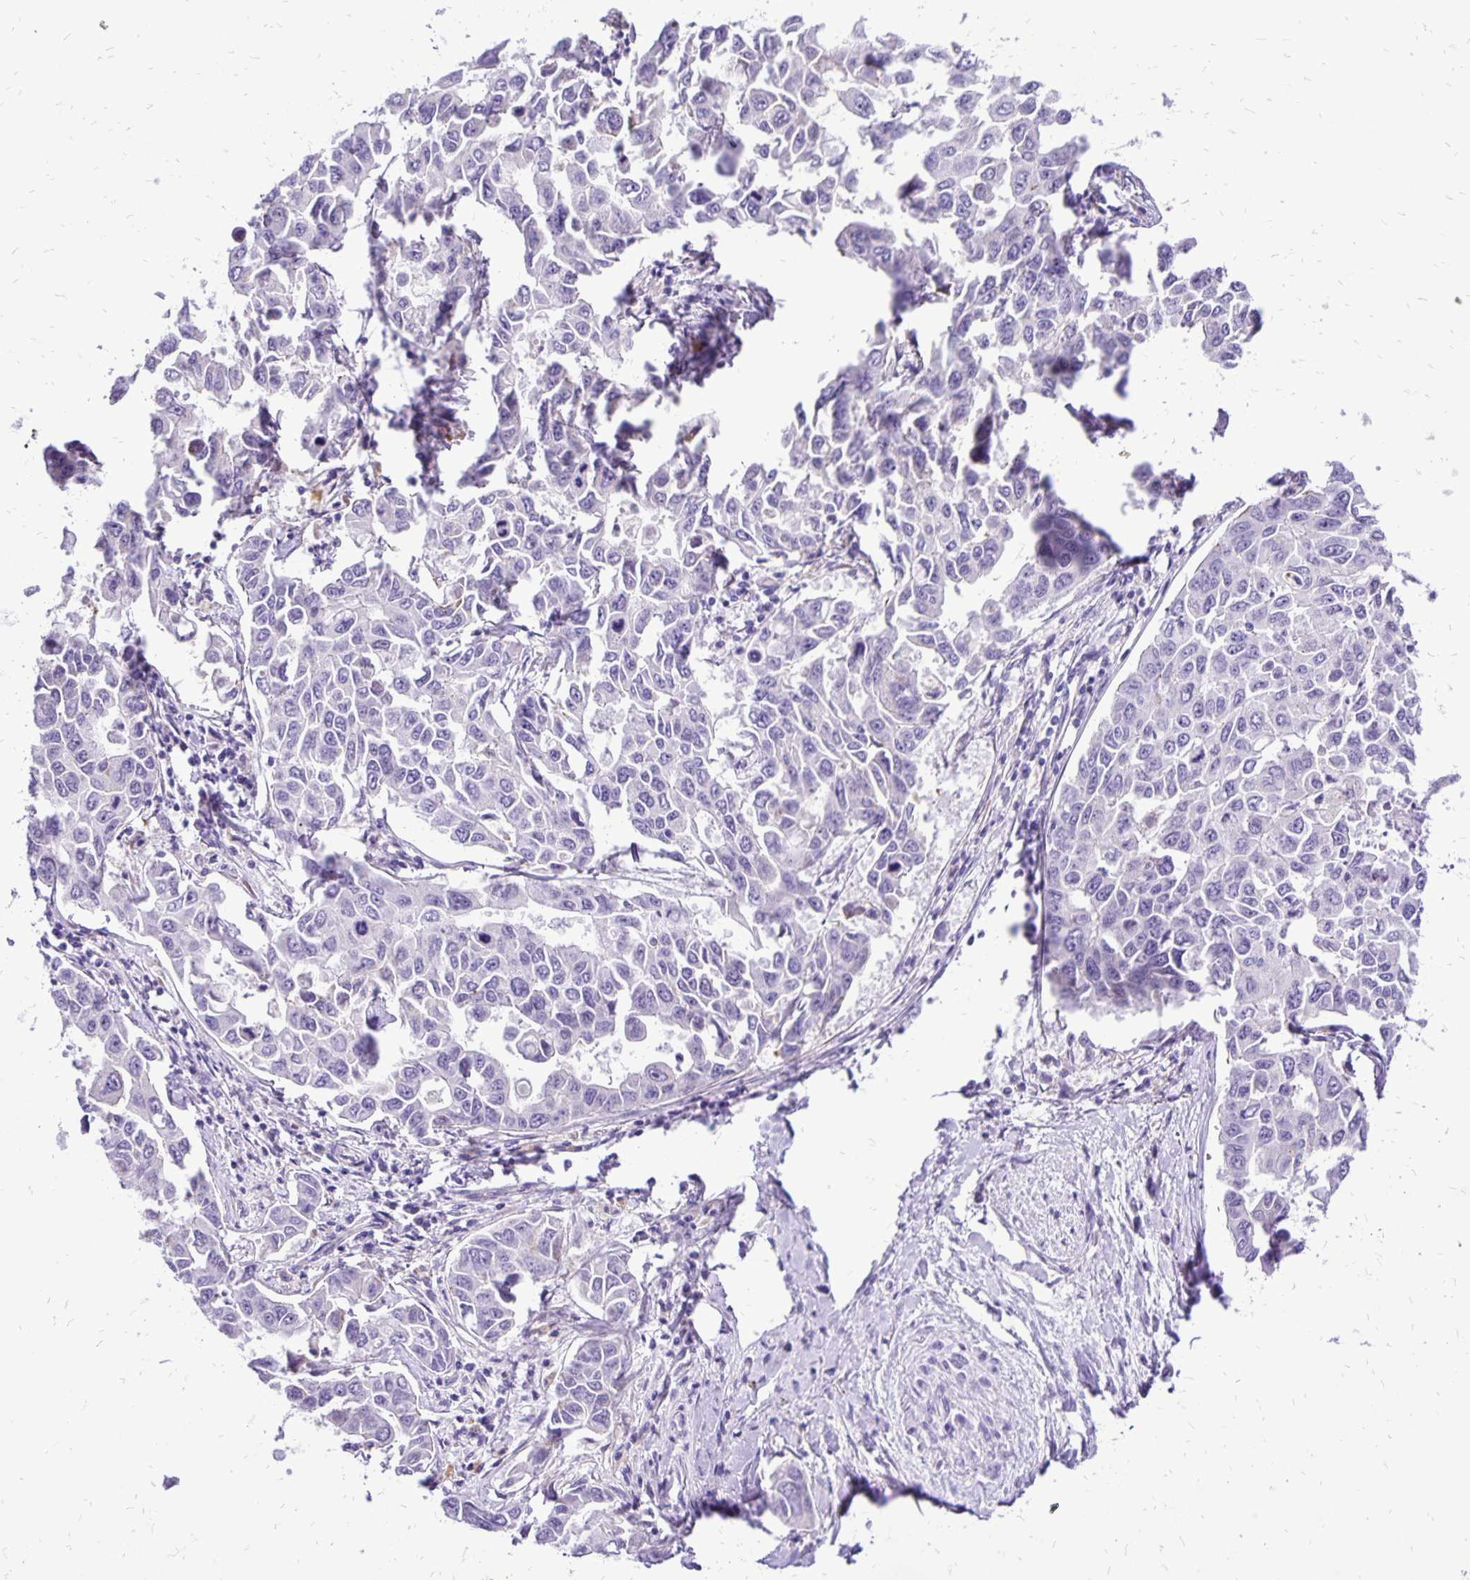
{"staining": {"intensity": "negative", "quantity": "none", "location": "none"}, "tissue": "lung cancer", "cell_type": "Tumor cells", "image_type": "cancer", "snomed": [{"axis": "morphology", "description": "Adenocarcinoma, NOS"}, {"axis": "topography", "description": "Lung"}], "caption": "A high-resolution histopathology image shows immunohistochemistry (IHC) staining of lung cancer, which demonstrates no significant positivity in tumor cells.", "gene": "EIF5A", "patient": {"sex": "male", "age": 64}}